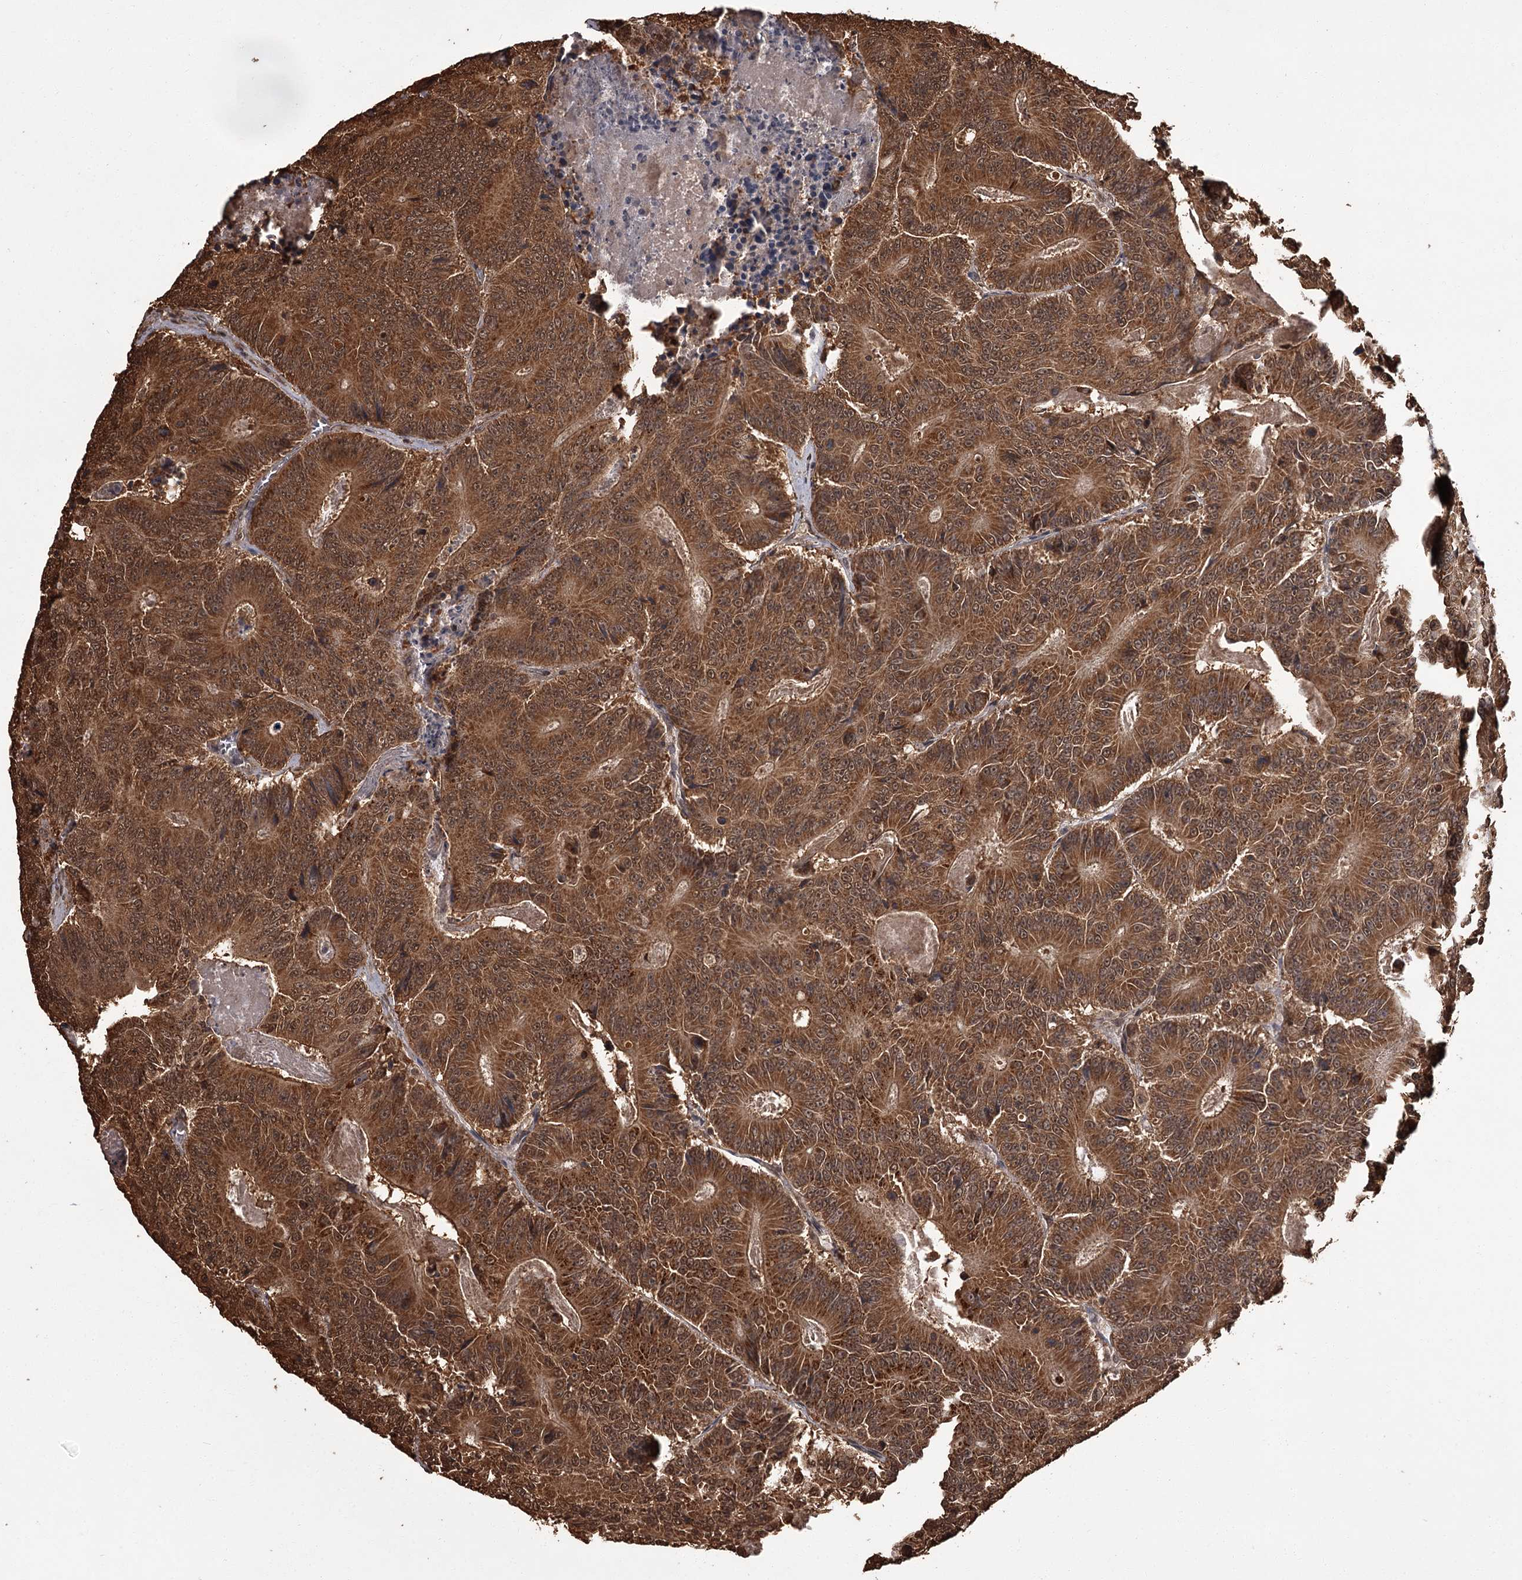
{"staining": {"intensity": "strong", "quantity": ">75%", "location": "cytoplasmic/membranous,nuclear"}, "tissue": "colorectal cancer", "cell_type": "Tumor cells", "image_type": "cancer", "snomed": [{"axis": "morphology", "description": "Adenocarcinoma, NOS"}, {"axis": "topography", "description": "Colon"}], "caption": "Colorectal cancer (adenocarcinoma) stained with a brown dye shows strong cytoplasmic/membranous and nuclear positive expression in approximately >75% of tumor cells.", "gene": "NPRL2", "patient": {"sex": "male", "age": 83}}